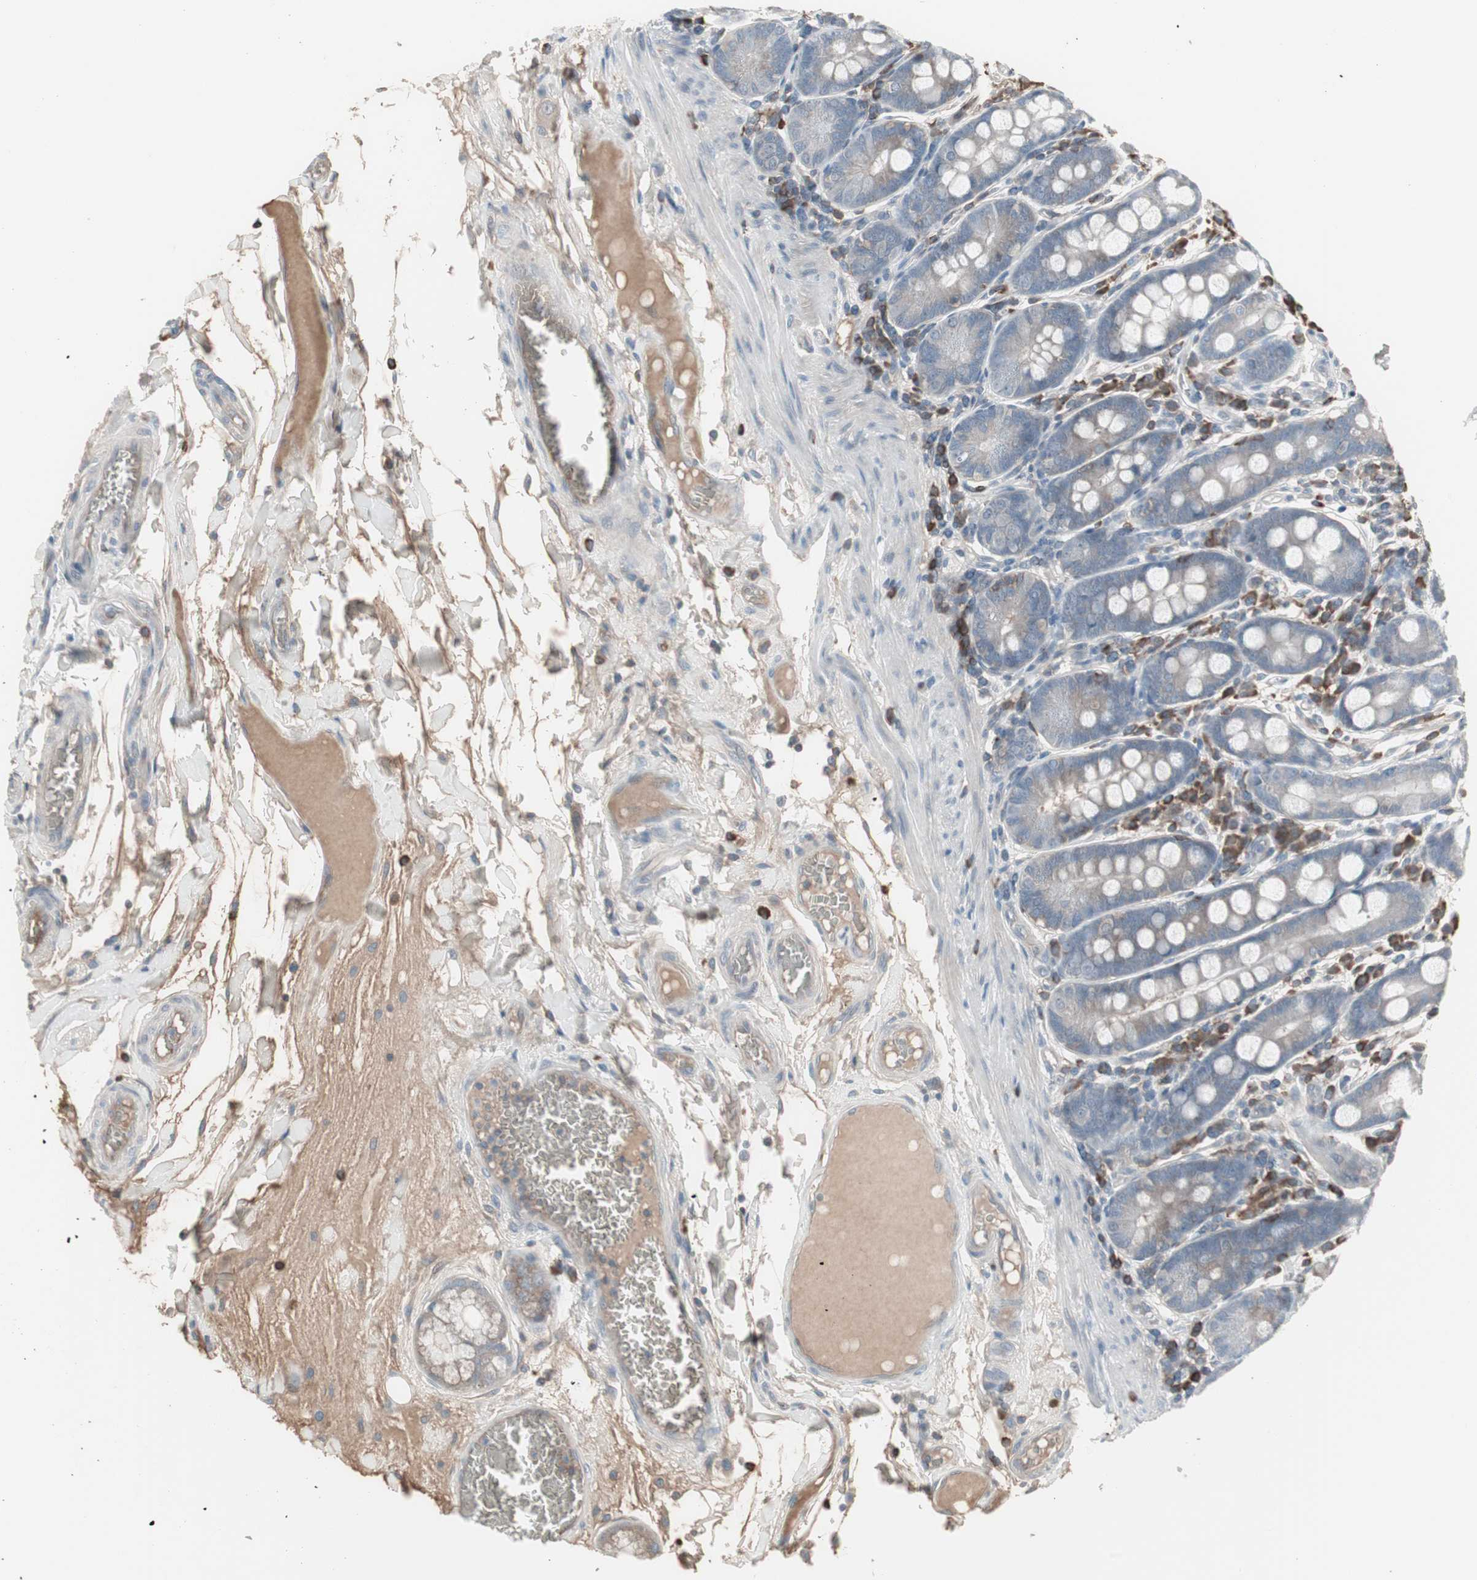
{"staining": {"intensity": "weak", "quantity": "<25%", "location": "cytoplasmic/membranous"}, "tissue": "duodenum", "cell_type": "Glandular cells", "image_type": "normal", "snomed": [{"axis": "morphology", "description": "Normal tissue, NOS"}, {"axis": "topography", "description": "Duodenum"}], "caption": "Immunohistochemistry micrograph of unremarkable human duodenum stained for a protein (brown), which shows no expression in glandular cells.", "gene": "ZSCAN32", "patient": {"sex": "male", "age": 50}}